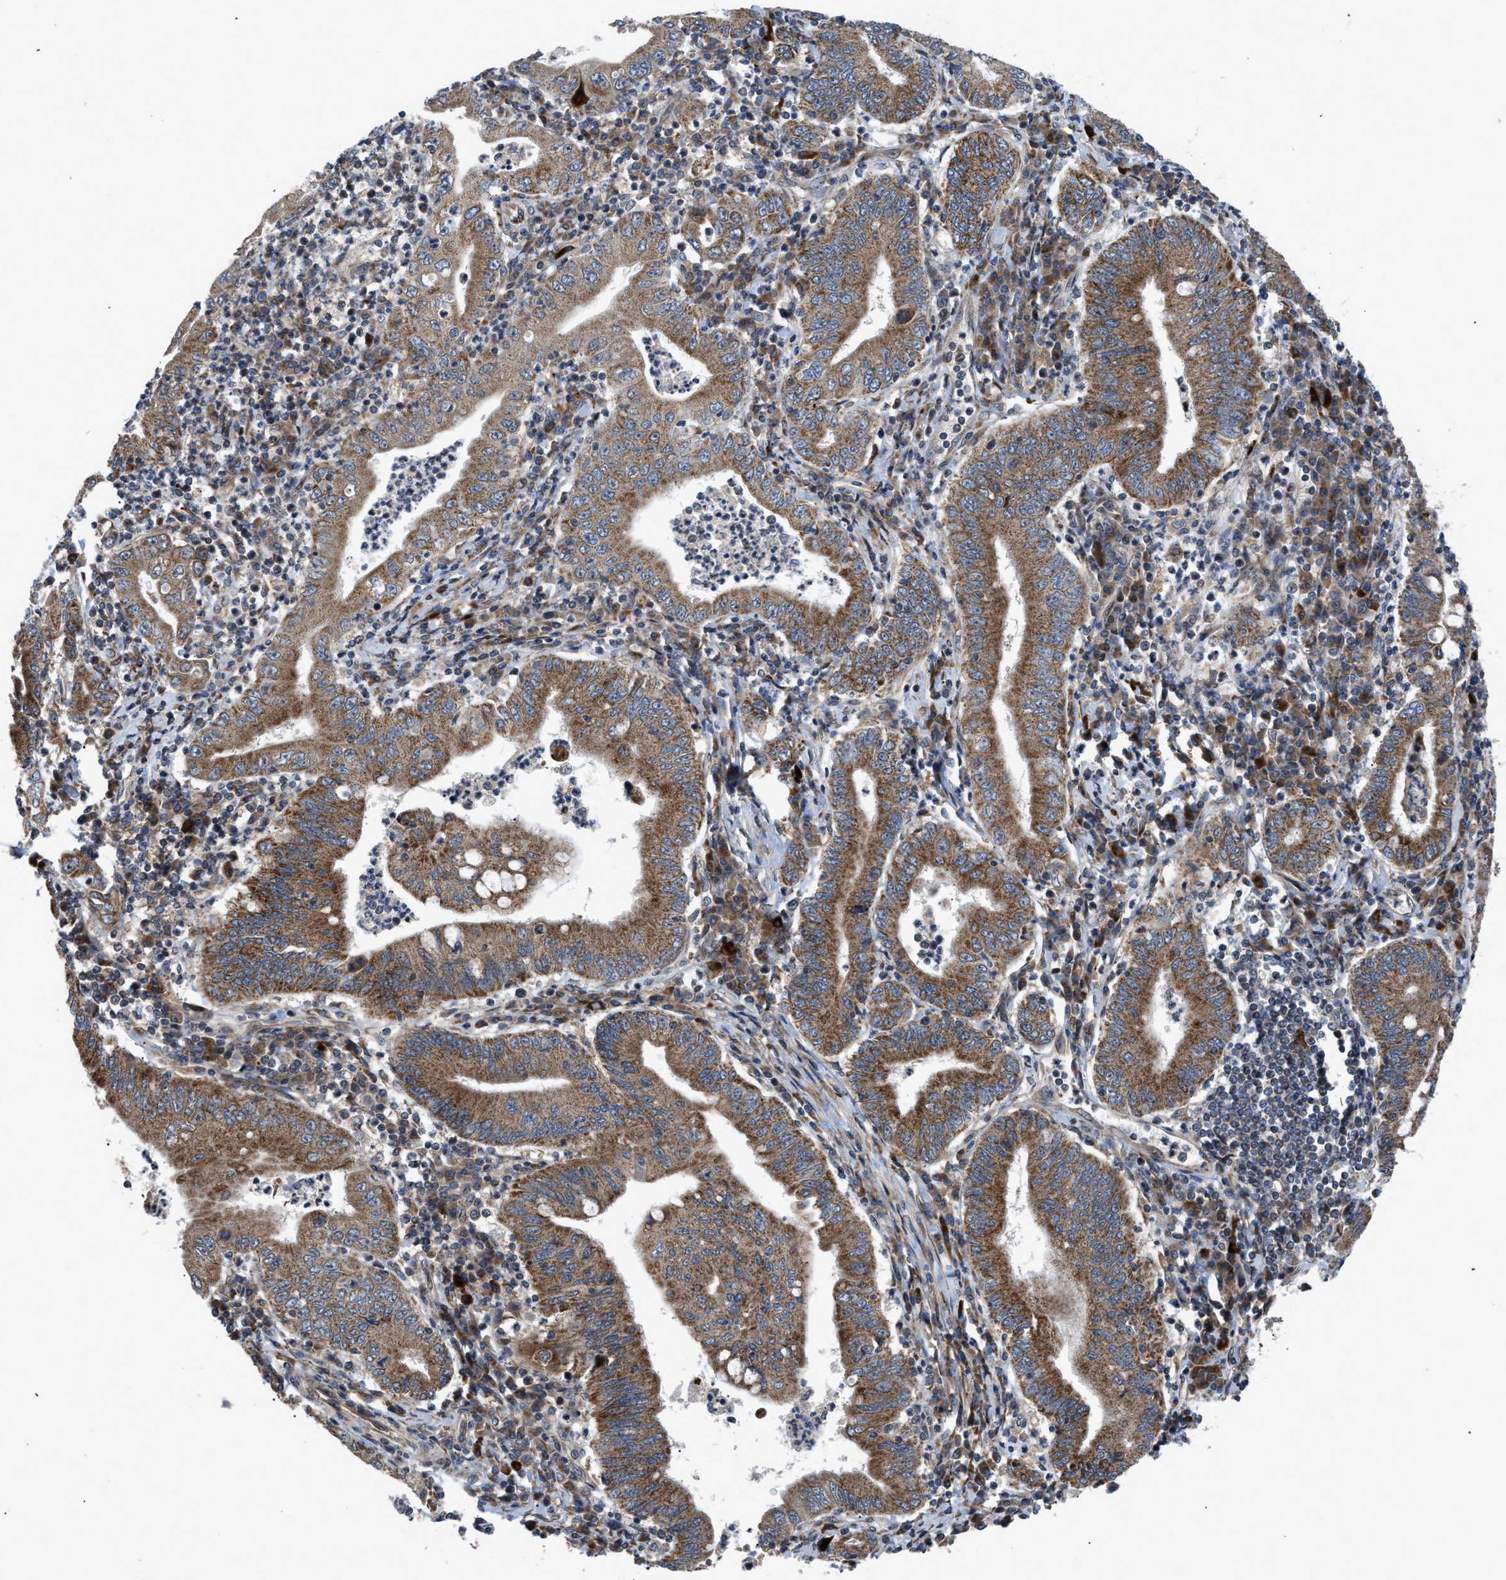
{"staining": {"intensity": "strong", "quantity": ">75%", "location": "cytoplasmic/membranous"}, "tissue": "stomach cancer", "cell_type": "Tumor cells", "image_type": "cancer", "snomed": [{"axis": "morphology", "description": "Normal tissue, NOS"}, {"axis": "morphology", "description": "Adenocarcinoma, NOS"}, {"axis": "topography", "description": "Esophagus"}, {"axis": "topography", "description": "Stomach, upper"}, {"axis": "topography", "description": "Peripheral nerve tissue"}], "caption": "Immunohistochemistry of stomach cancer exhibits high levels of strong cytoplasmic/membranous positivity in approximately >75% of tumor cells.", "gene": "AP3M2", "patient": {"sex": "male", "age": 62}}